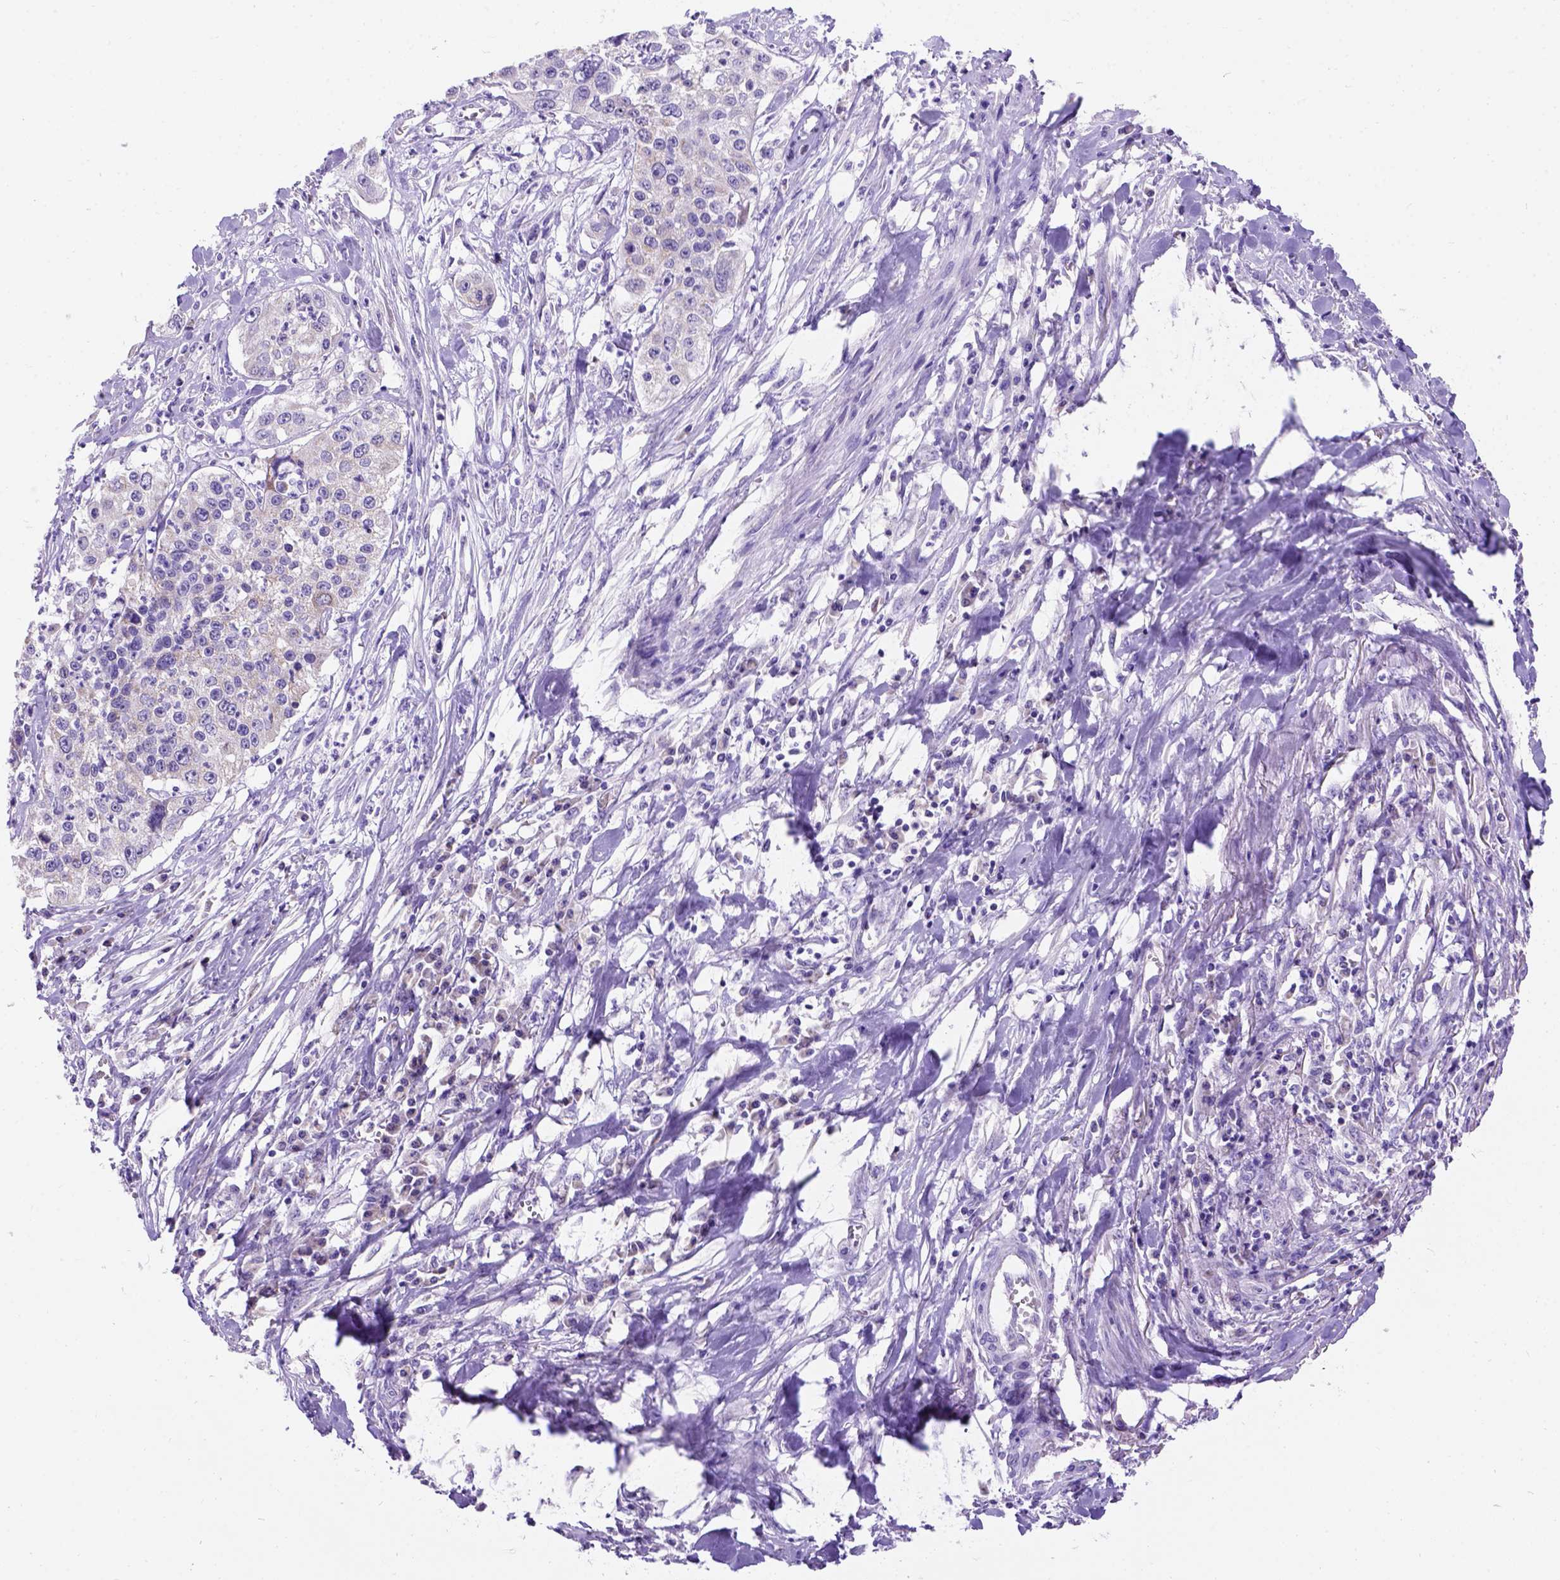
{"staining": {"intensity": "weak", "quantity": ">75%", "location": "cytoplasmic/membranous"}, "tissue": "lung cancer", "cell_type": "Tumor cells", "image_type": "cancer", "snomed": [{"axis": "morphology", "description": "Squamous cell carcinoma, NOS"}, {"axis": "morphology", "description": "Squamous cell carcinoma, metastatic, NOS"}, {"axis": "topography", "description": "Lung"}, {"axis": "topography", "description": "Pleura, NOS"}], "caption": "Lung cancer (metastatic squamous cell carcinoma) stained for a protein (brown) shows weak cytoplasmic/membranous positive staining in approximately >75% of tumor cells.", "gene": "L2HGDH", "patient": {"sex": "male", "age": 72}}